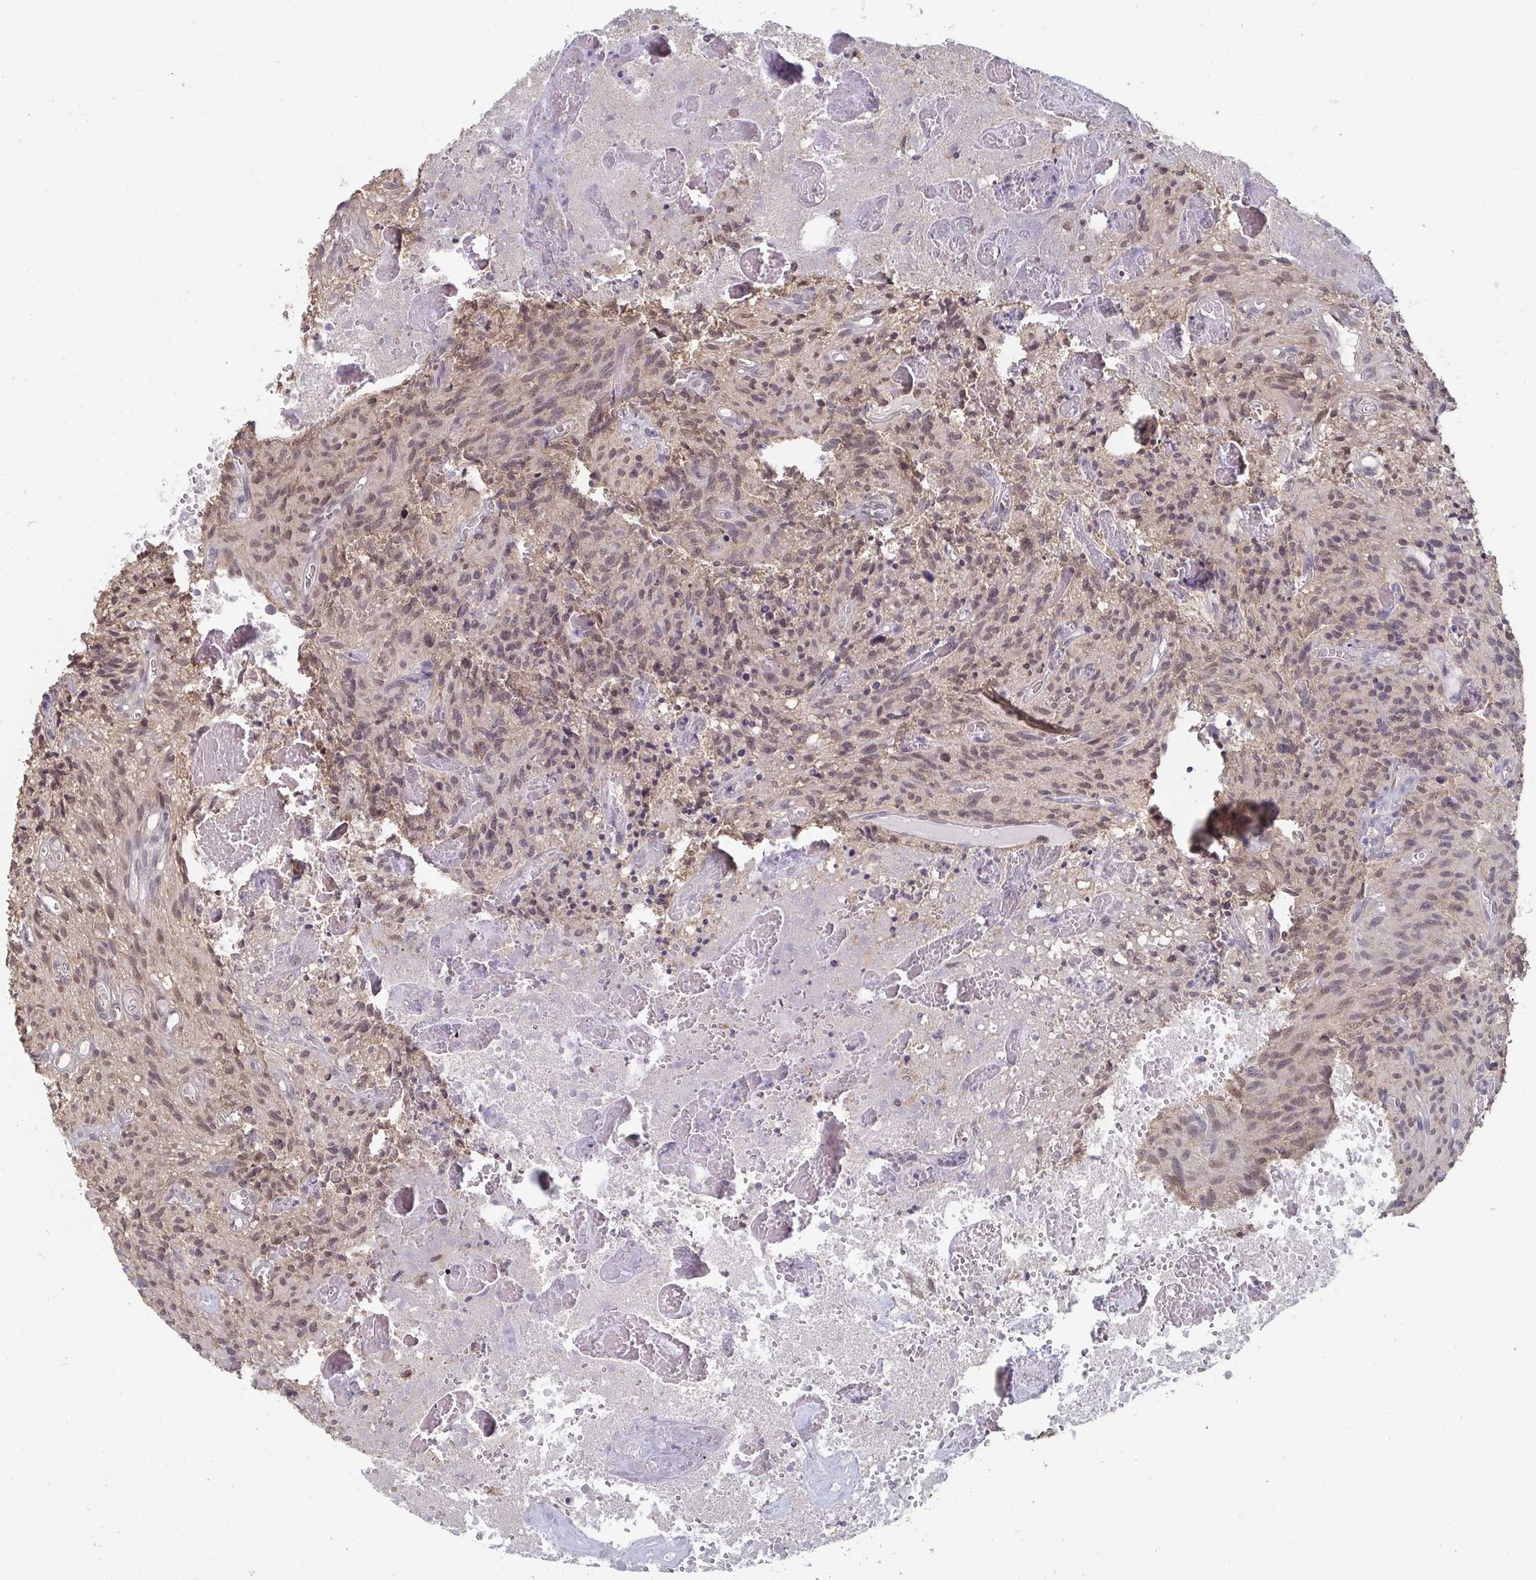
{"staining": {"intensity": "weak", "quantity": ">75%", "location": "nuclear"}, "tissue": "glioma", "cell_type": "Tumor cells", "image_type": "cancer", "snomed": [{"axis": "morphology", "description": "Glioma, malignant, High grade"}, {"axis": "topography", "description": "Brain"}], "caption": "Glioma tissue shows weak nuclear positivity in about >75% of tumor cells, visualized by immunohistochemistry.", "gene": "LIX1", "patient": {"sex": "male", "age": 75}}